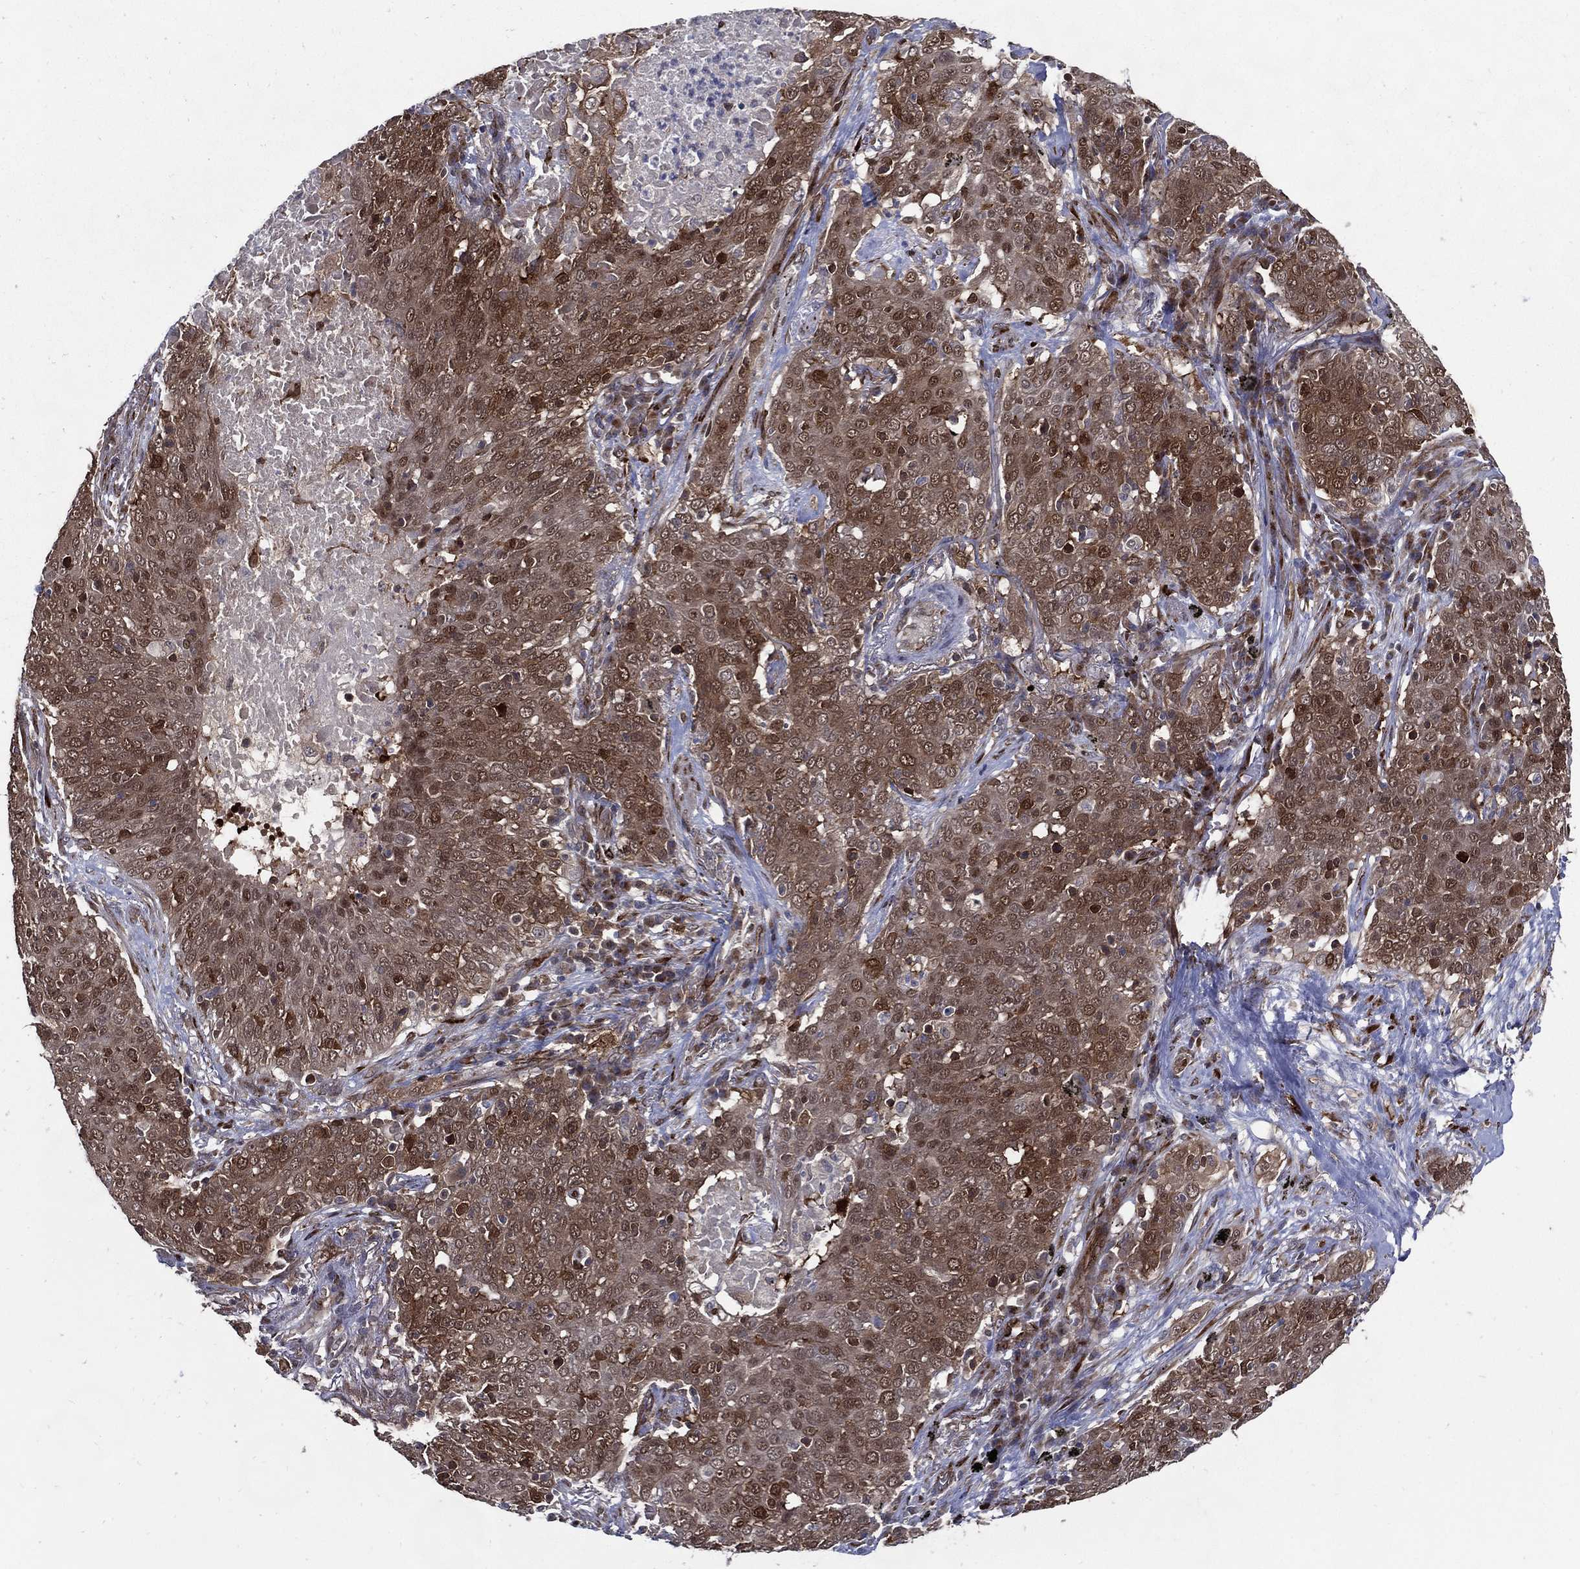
{"staining": {"intensity": "moderate", "quantity": "25%-75%", "location": "cytoplasmic/membranous"}, "tissue": "lung cancer", "cell_type": "Tumor cells", "image_type": "cancer", "snomed": [{"axis": "morphology", "description": "Squamous cell carcinoma, NOS"}, {"axis": "topography", "description": "Lung"}], "caption": "A medium amount of moderate cytoplasmic/membranous expression is appreciated in about 25%-75% of tumor cells in squamous cell carcinoma (lung) tissue.", "gene": "ARHGAP11A", "patient": {"sex": "male", "age": 82}}